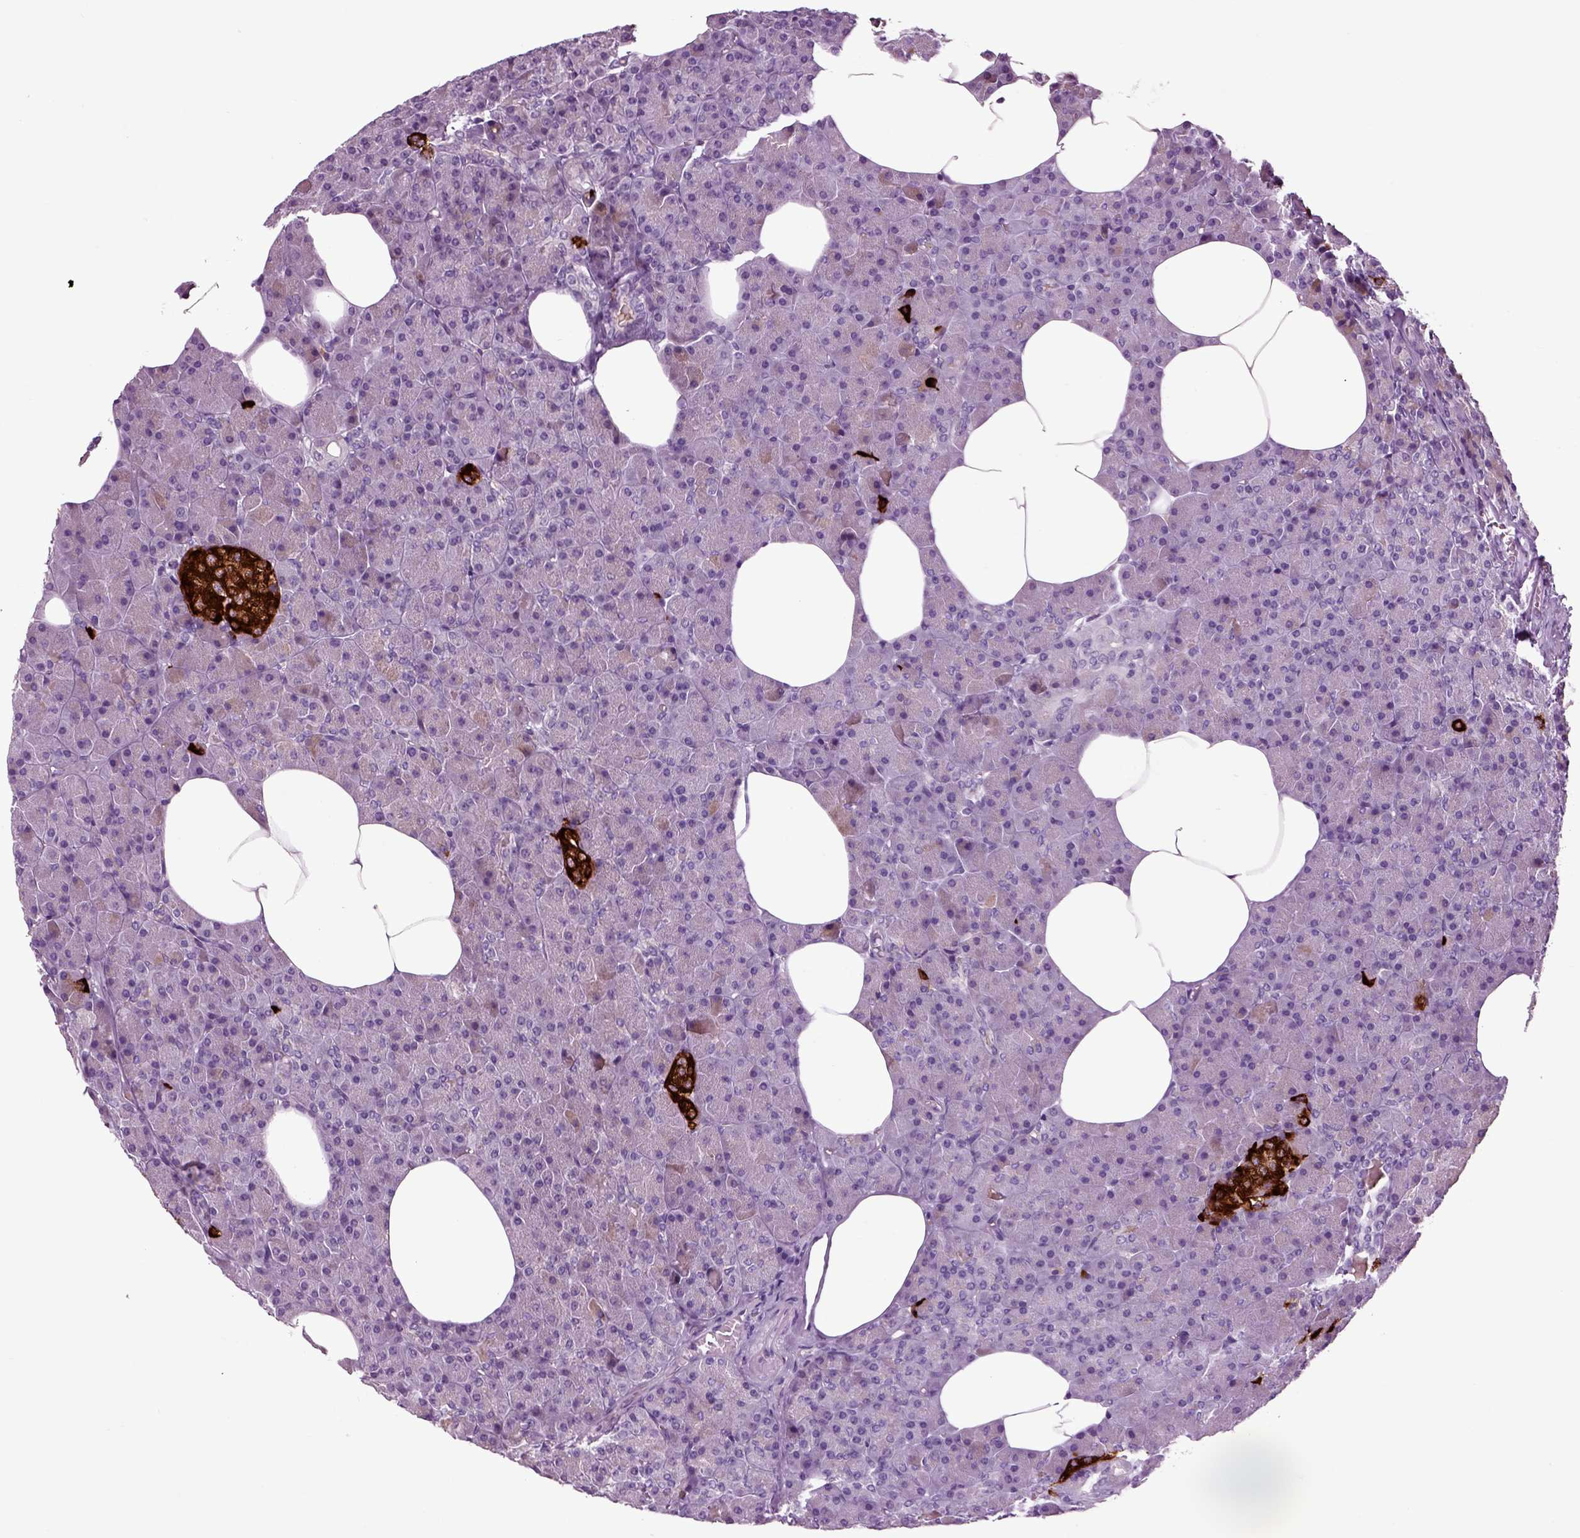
{"staining": {"intensity": "negative", "quantity": "none", "location": "none"}, "tissue": "pancreas", "cell_type": "Exocrine glandular cells", "image_type": "normal", "snomed": [{"axis": "morphology", "description": "Normal tissue, NOS"}, {"axis": "topography", "description": "Pancreas"}], "caption": "Exocrine glandular cells show no significant protein staining in benign pancreas. (DAB (3,3'-diaminobenzidine) IHC visualized using brightfield microscopy, high magnification).", "gene": "ARHGAP11A", "patient": {"sex": "female", "age": 45}}